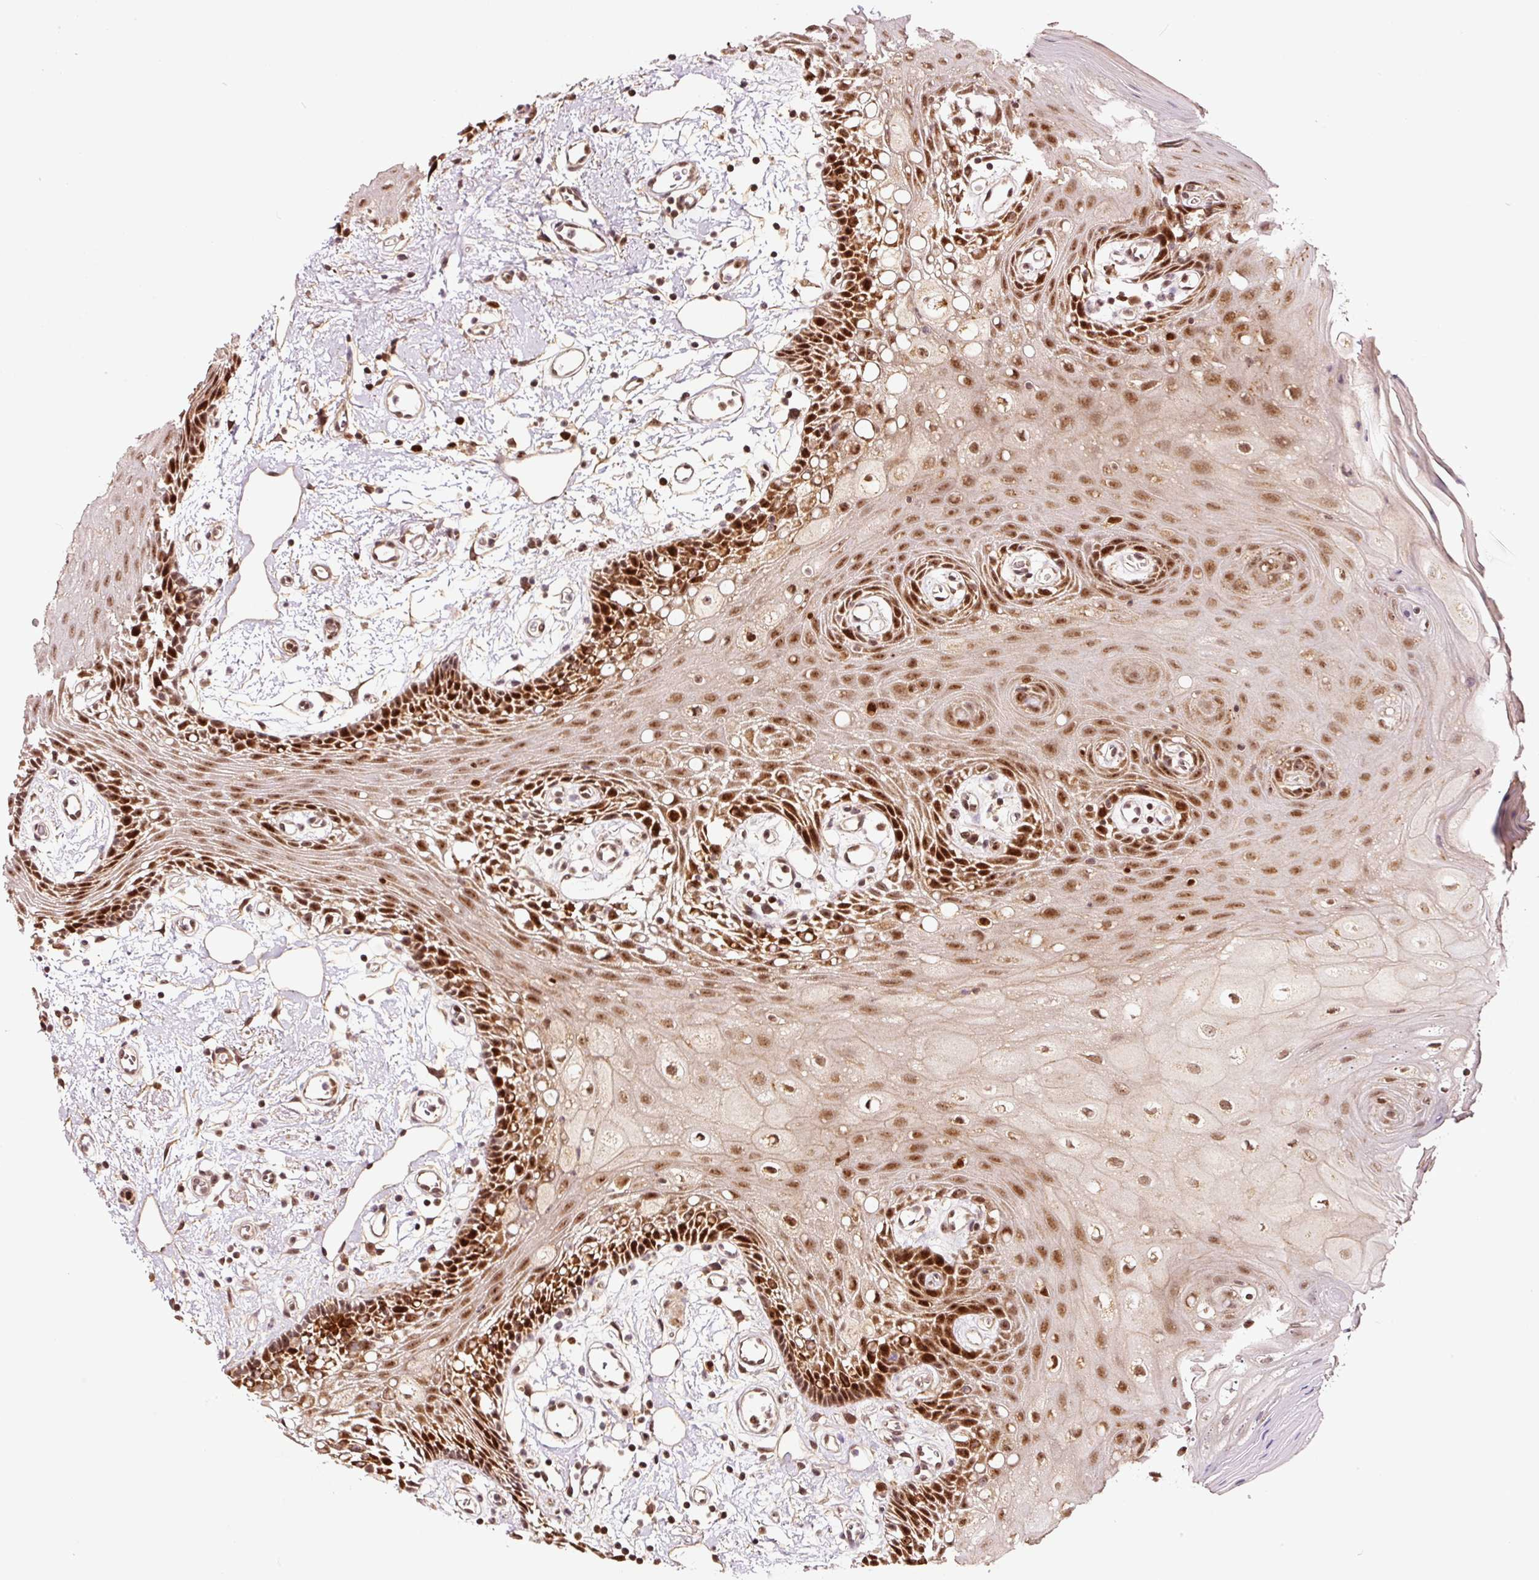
{"staining": {"intensity": "strong", "quantity": ">75%", "location": "nuclear"}, "tissue": "oral mucosa", "cell_type": "Squamous epithelial cells", "image_type": "normal", "snomed": [{"axis": "morphology", "description": "Normal tissue, NOS"}, {"axis": "topography", "description": "Oral tissue"}], "caption": "An immunohistochemistry image of normal tissue is shown. Protein staining in brown shows strong nuclear positivity in oral mucosa within squamous epithelial cells. (Brightfield microscopy of DAB IHC at high magnification).", "gene": "RFC4", "patient": {"sex": "female", "age": 59}}